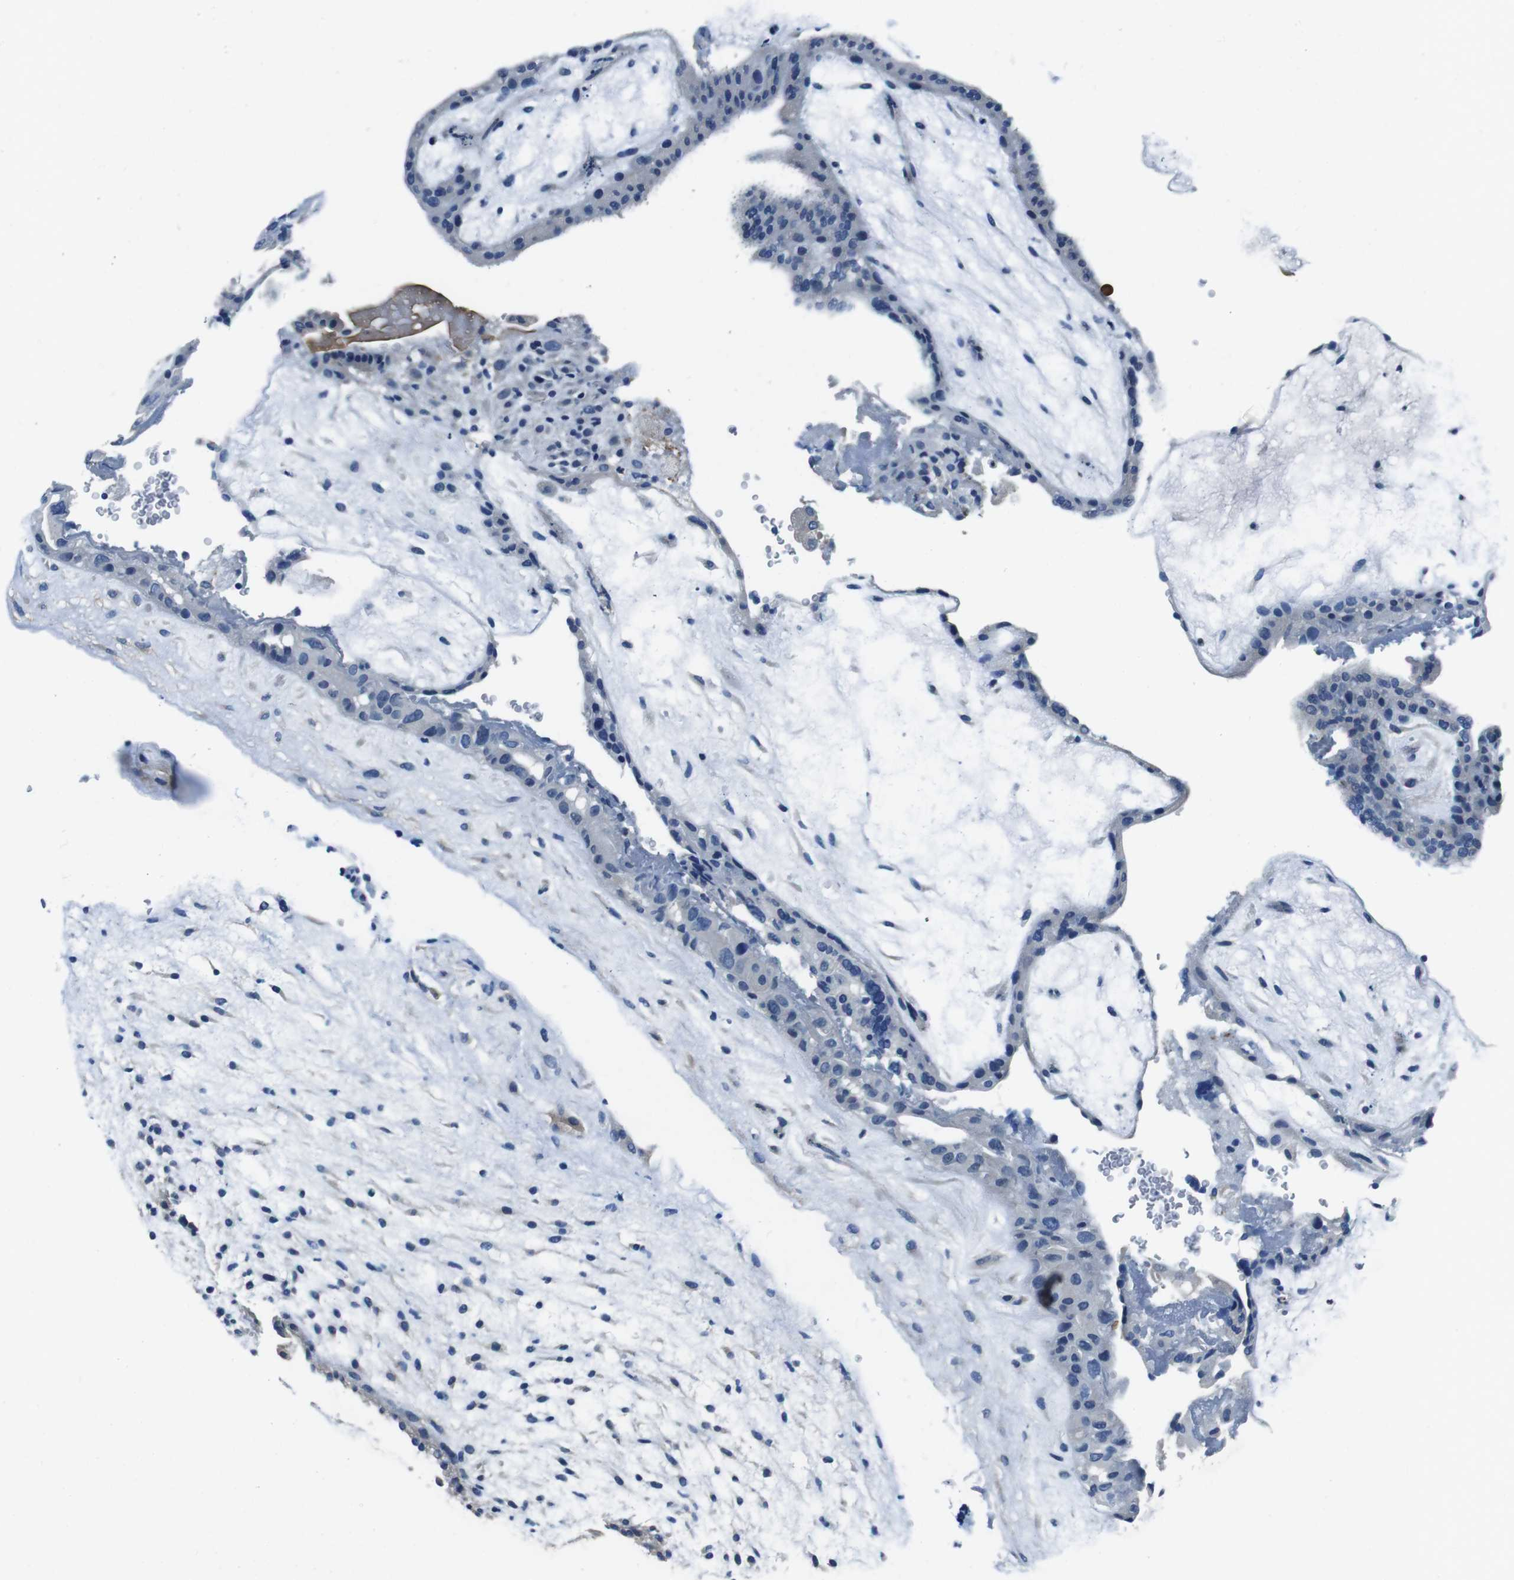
{"staining": {"intensity": "weak", "quantity": "<25%", "location": "cytoplasmic/membranous"}, "tissue": "placenta", "cell_type": "Trophoblastic cells", "image_type": "normal", "snomed": [{"axis": "morphology", "description": "Normal tissue, NOS"}, {"axis": "topography", "description": "Placenta"}], "caption": "Immunohistochemistry of benign human placenta reveals no positivity in trophoblastic cells.", "gene": "CASQ1", "patient": {"sex": "female", "age": 19}}